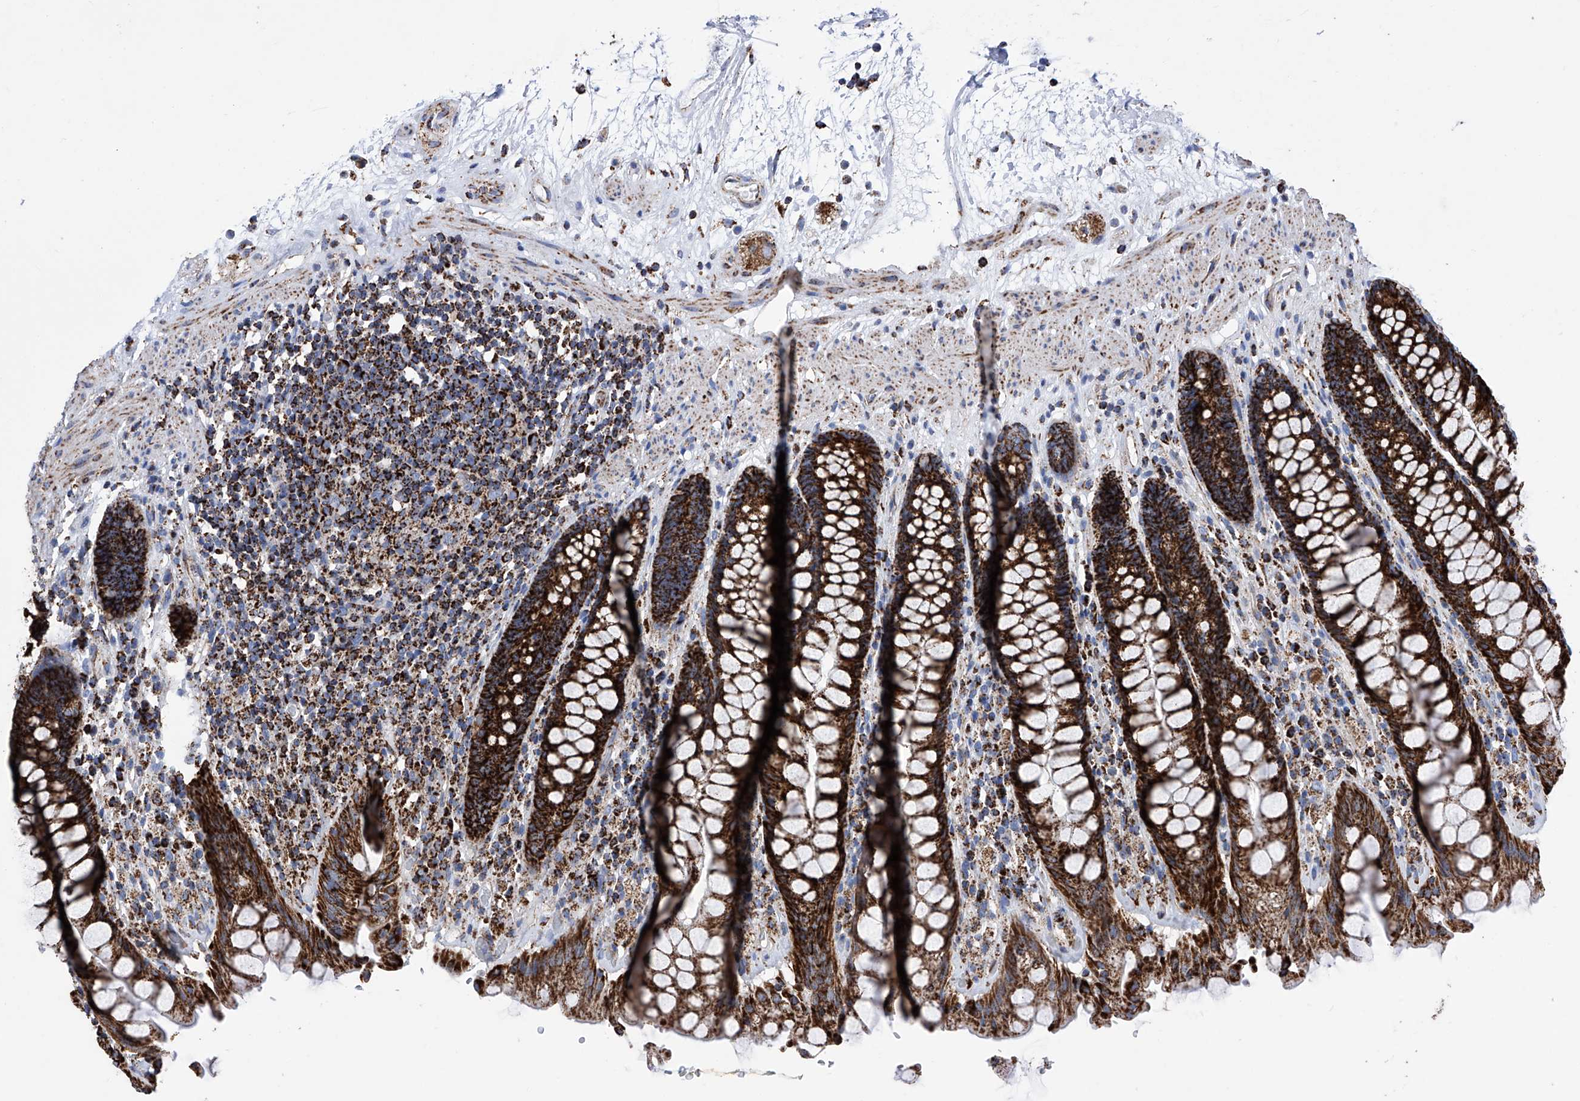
{"staining": {"intensity": "strong", "quantity": ">75%", "location": "cytoplasmic/membranous"}, "tissue": "rectum", "cell_type": "Glandular cells", "image_type": "normal", "snomed": [{"axis": "morphology", "description": "Normal tissue, NOS"}, {"axis": "topography", "description": "Rectum"}], "caption": "Immunohistochemistry (IHC) image of normal rectum: human rectum stained using immunohistochemistry (IHC) reveals high levels of strong protein expression localized specifically in the cytoplasmic/membranous of glandular cells, appearing as a cytoplasmic/membranous brown color.", "gene": "ATP5PF", "patient": {"sex": "male", "age": 64}}